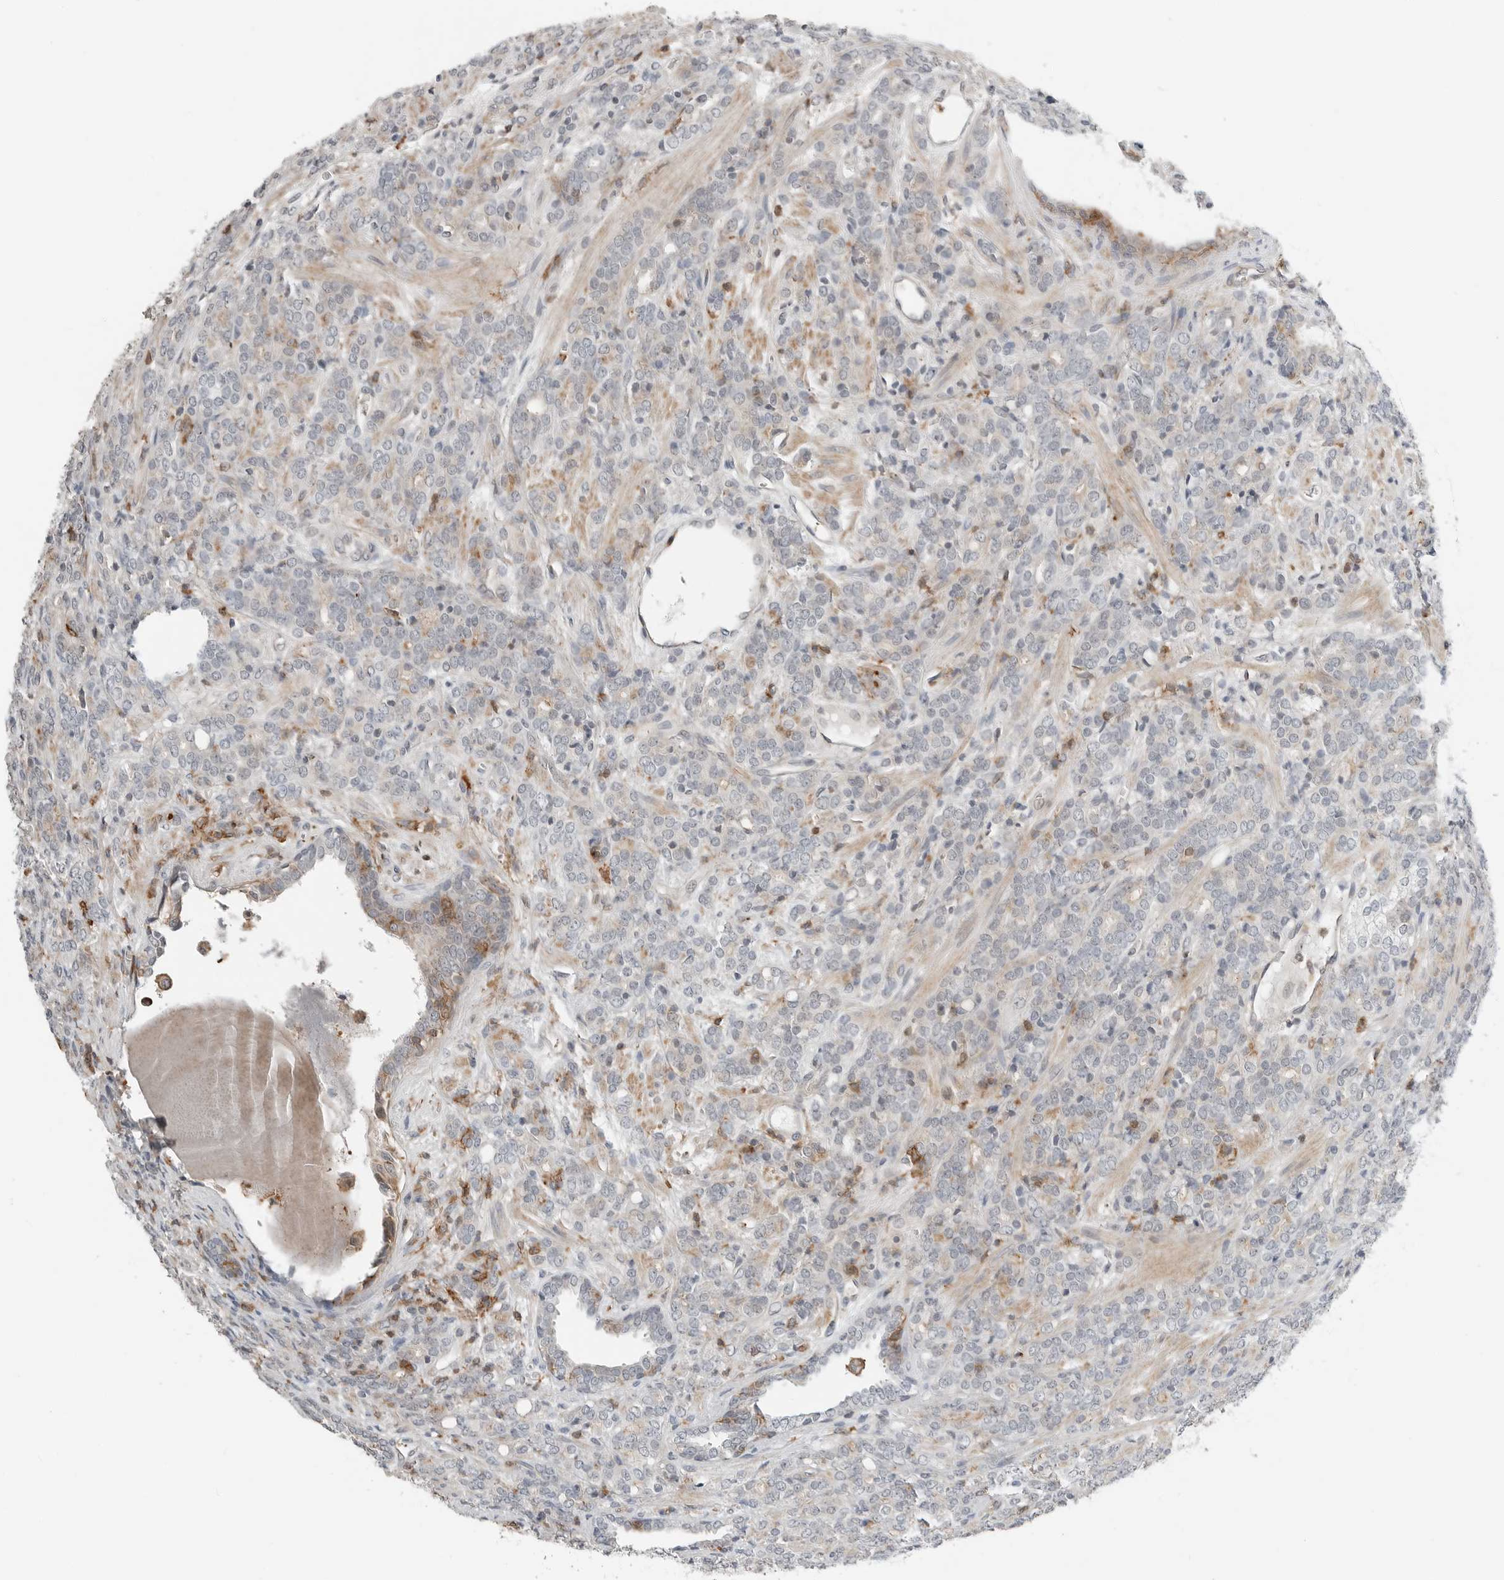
{"staining": {"intensity": "negative", "quantity": "none", "location": "none"}, "tissue": "prostate cancer", "cell_type": "Tumor cells", "image_type": "cancer", "snomed": [{"axis": "morphology", "description": "Adenocarcinoma, High grade"}, {"axis": "topography", "description": "Prostate"}], "caption": "Photomicrograph shows no protein positivity in tumor cells of adenocarcinoma (high-grade) (prostate) tissue.", "gene": "LEFTY2", "patient": {"sex": "male", "age": 62}}